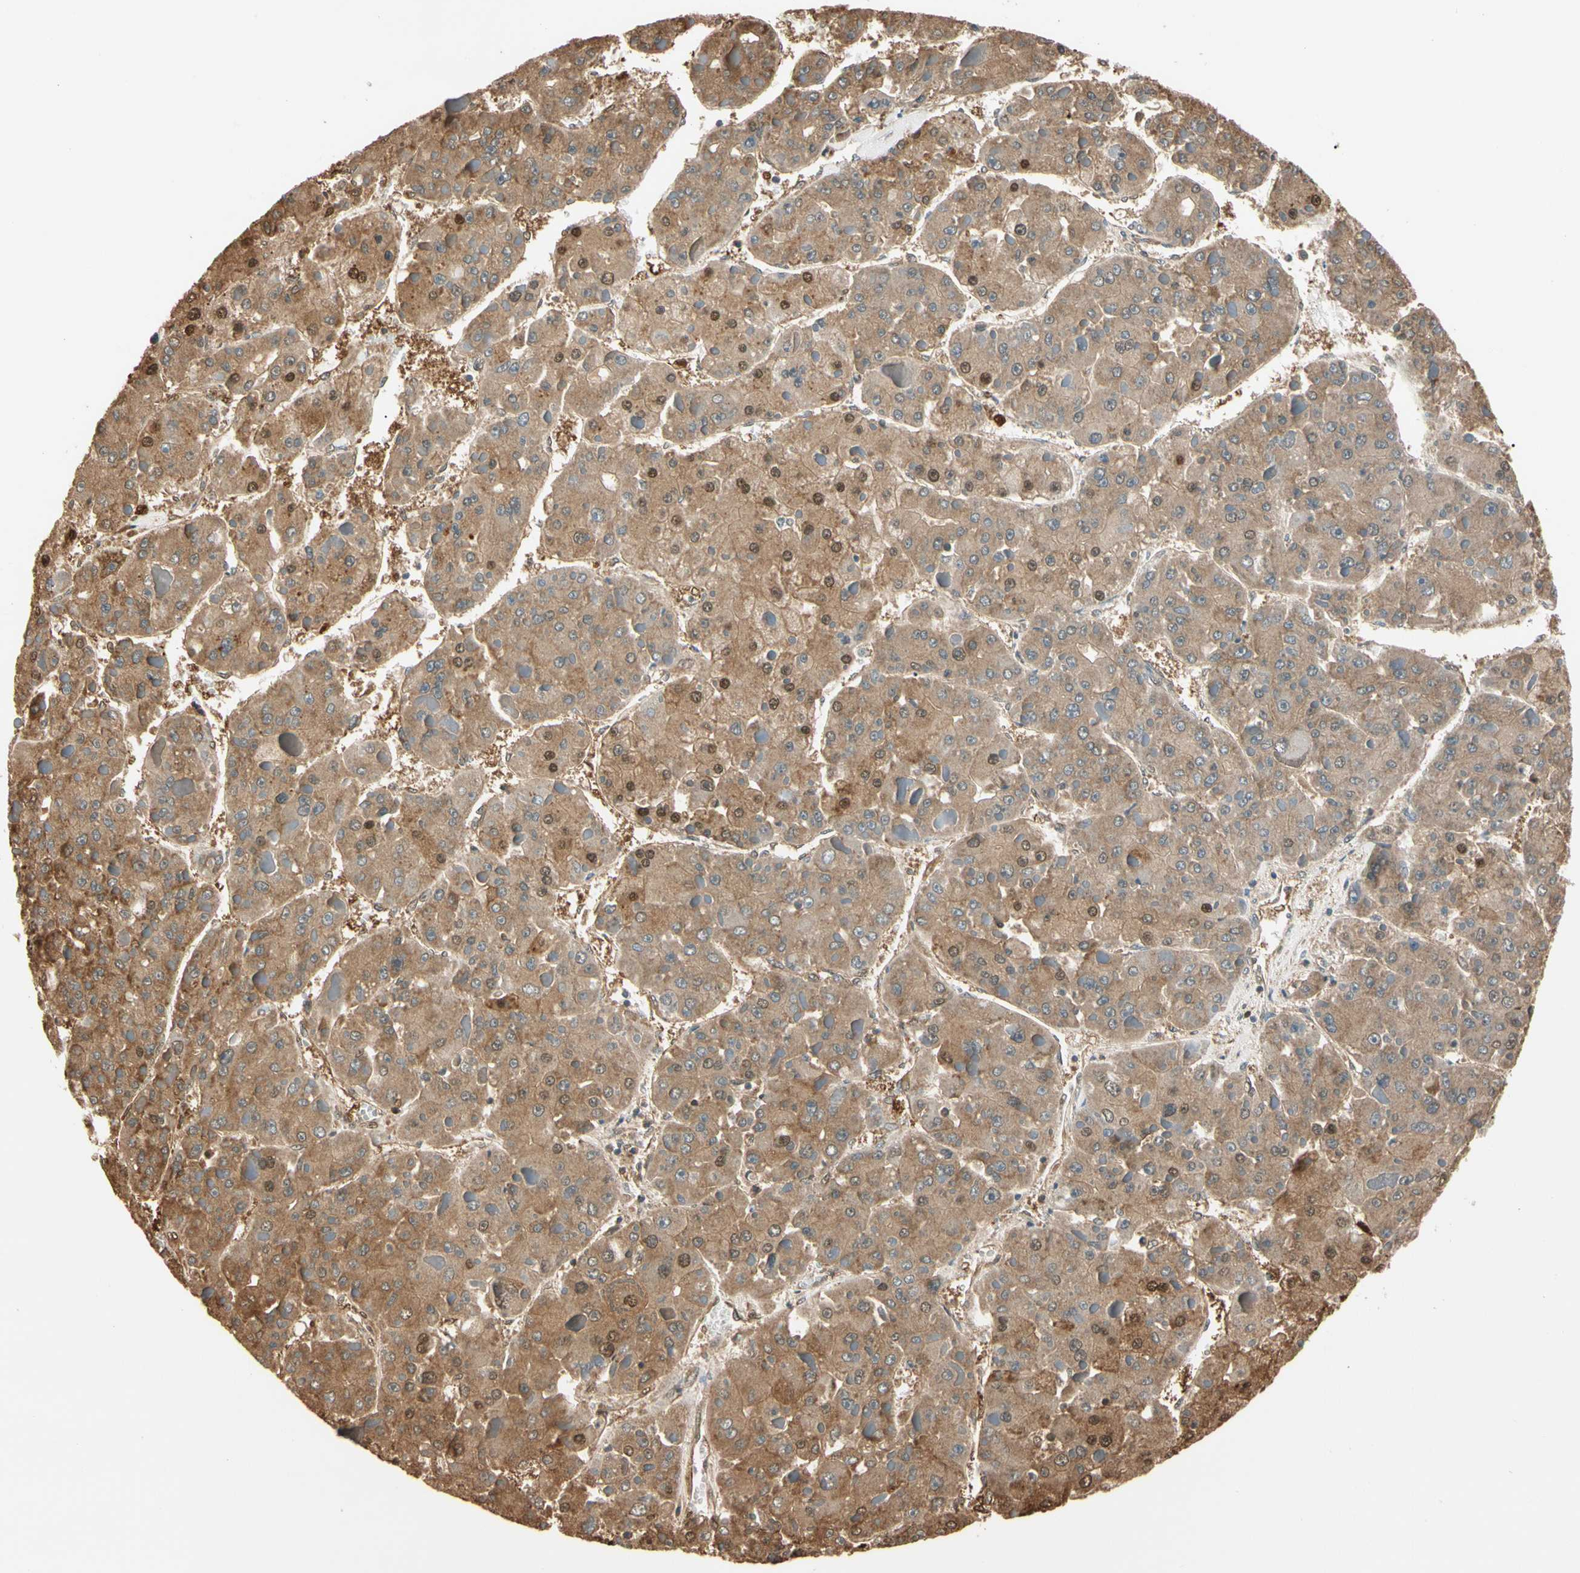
{"staining": {"intensity": "moderate", "quantity": ">75%", "location": "cytoplasmic/membranous,nuclear"}, "tissue": "liver cancer", "cell_type": "Tumor cells", "image_type": "cancer", "snomed": [{"axis": "morphology", "description": "Carcinoma, Hepatocellular, NOS"}, {"axis": "topography", "description": "Liver"}], "caption": "Immunohistochemical staining of human liver cancer (hepatocellular carcinoma) reveals medium levels of moderate cytoplasmic/membranous and nuclear protein positivity in approximately >75% of tumor cells.", "gene": "PNCK", "patient": {"sex": "female", "age": 73}}